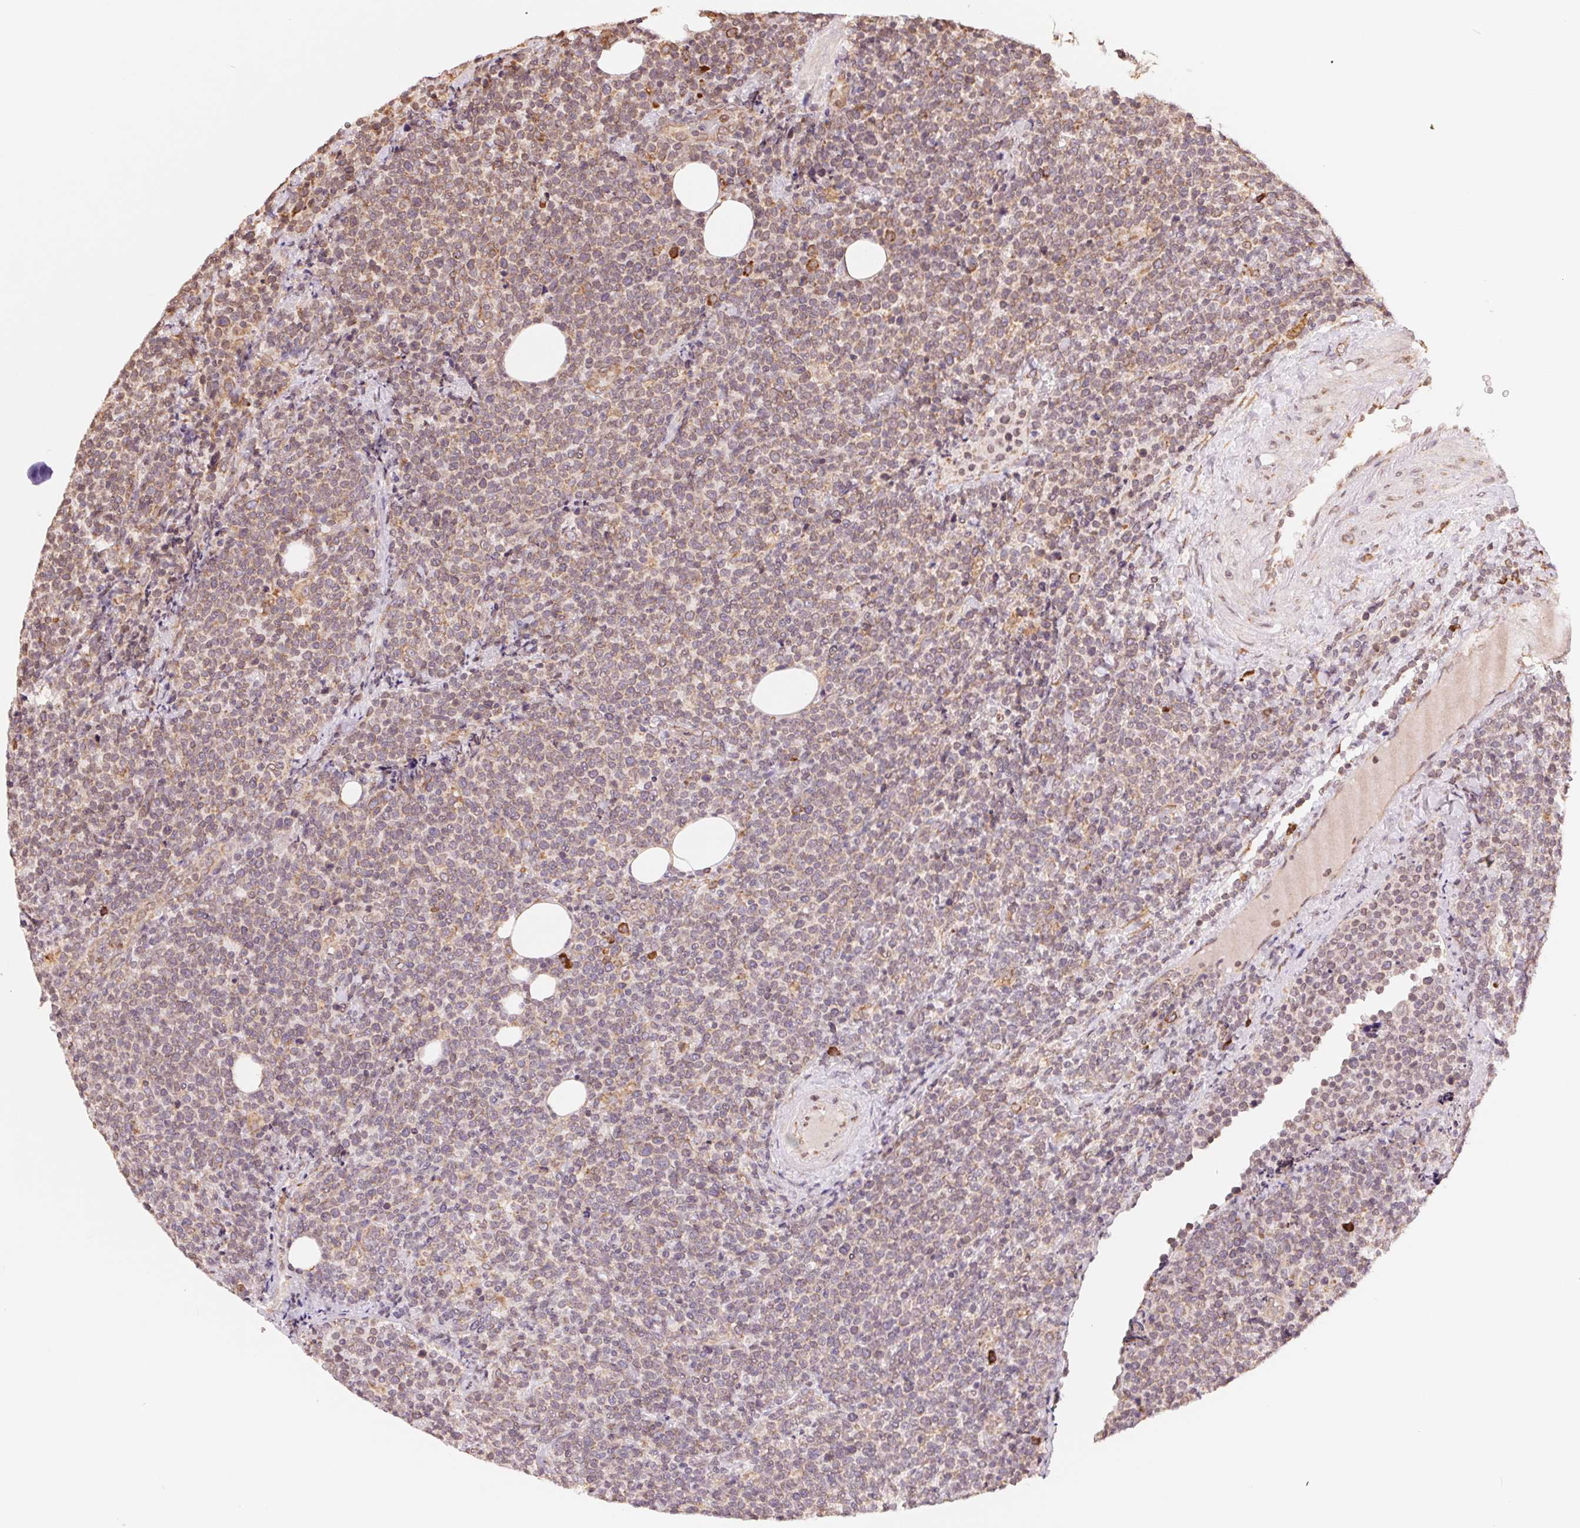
{"staining": {"intensity": "weak", "quantity": "25%-75%", "location": "cytoplasmic/membranous"}, "tissue": "lymphoma", "cell_type": "Tumor cells", "image_type": "cancer", "snomed": [{"axis": "morphology", "description": "Malignant lymphoma, non-Hodgkin's type, High grade"}, {"axis": "topography", "description": "Lymph node"}], "caption": "Immunohistochemical staining of high-grade malignant lymphoma, non-Hodgkin's type displays weak cytoplasmic/membranous protein expression in approximately 25%-75% of tumor cells. The protein of interest is shown in brown color, while the nuclei are stained blue.", "gene": "RPN1", "patient": {"sex": "male", "age": 61}}